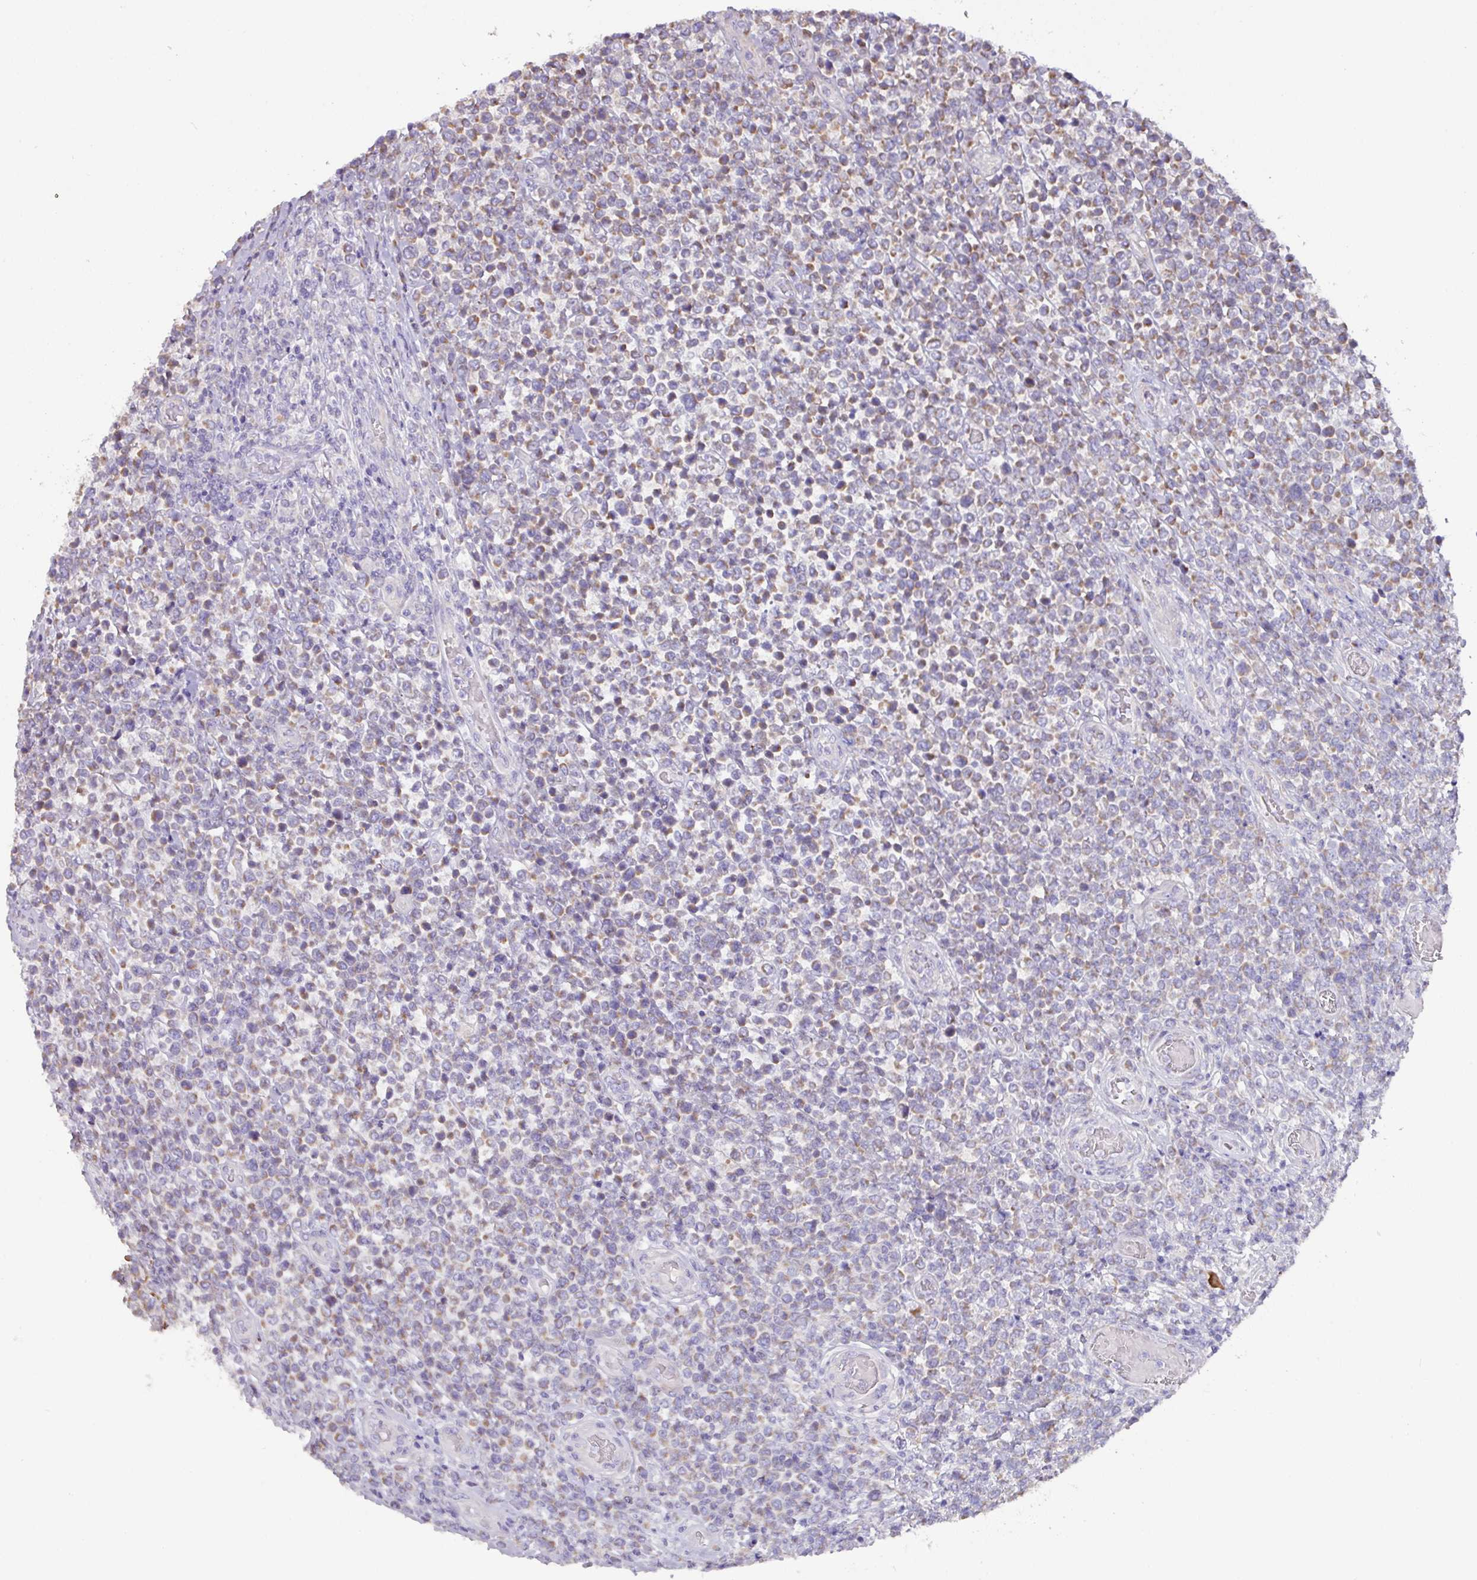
{"staining": {"intensity": "moderate", "quantity": "25%-75%", "location": "cytoplasmic/membranous"}, "tissue": "lymphoma", "cell_type": "Tumor cells", "image_type": "cancer", "snomed": [{"axis": "morphology", "description": "Malignant lymphoma, non-Hodgkin's type, High grade"}, {"axis": "topography", "description": "Soft tissue"}], "caption": "Immunohistochemical staining of malignant lymphoma, non-Hodgkin's type (high-grade) demonstrates medium levels of moderate cytoplasmic/membranous expression in about 25%-75% of tumor cells. The protein of interest is shown in brown color, while the nuclei are stained blue.", "gene": "MRRF", "patient": {"sex": "female", "age": 56}}